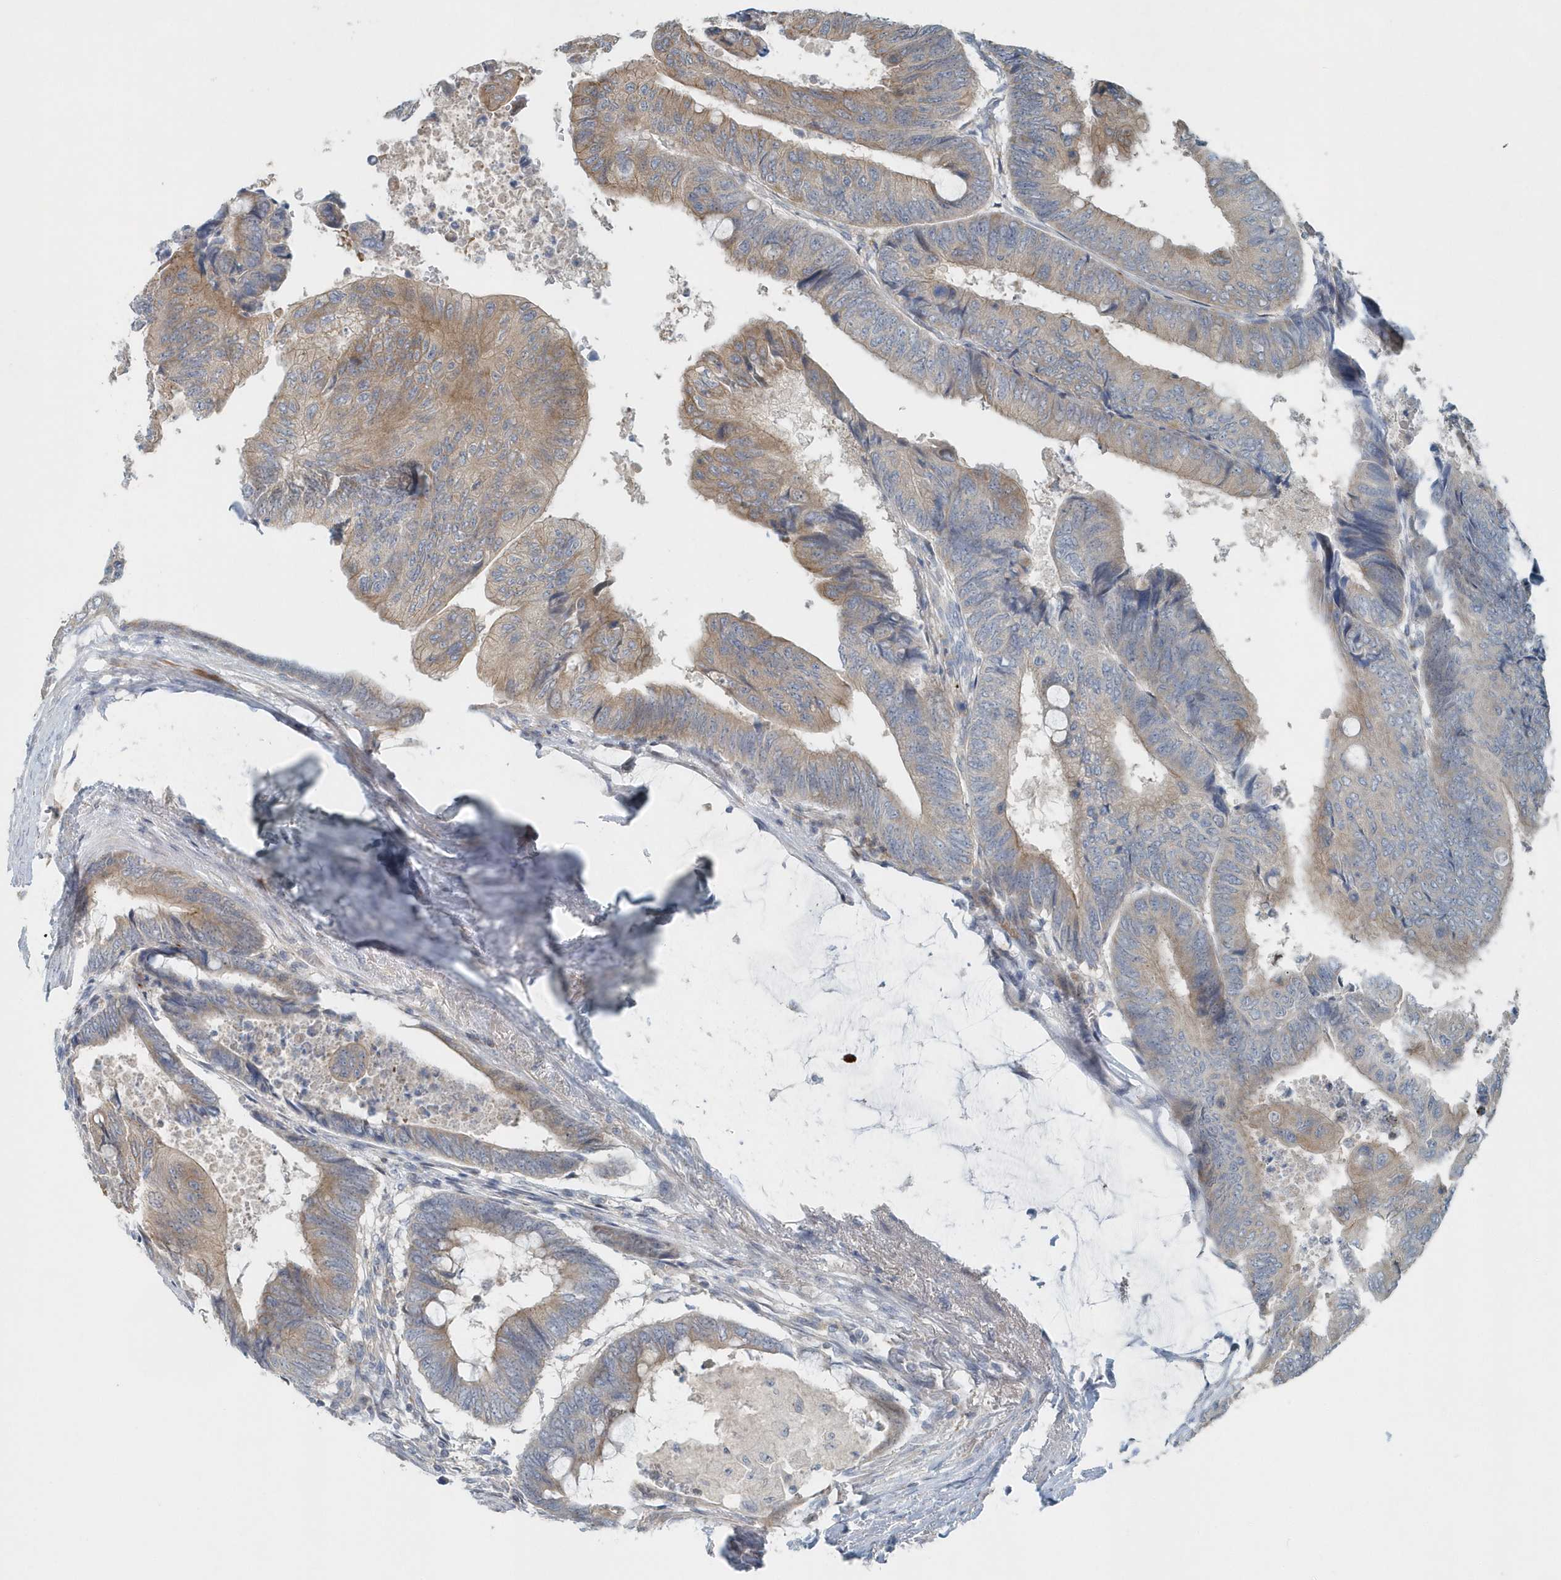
{"staining": {"intensity": "moderate", "quantity": "25%-75%", "location": "cytoplasmic/membranous"}, "tissue": "colorectal cancer", "cell_type": "Tumor cells", "image_type": "cancer", "snomed": [{"axis": "morphology", "description": "Normal tissue, NOS"}, {"axis": "morphology", "description": "Adenocarcinoma, NOS"}, {"axis": "topography", "description": "Rectum"}, {"axis": "topography", "description": "Peripheral nerve tissue"}], "caption": "This histopathology image displays colorectal cancer stained with IHC to label a protein in brown. The cytoplasmic/membranous of tumor cells show moderate positivity for the protein. Nuclei are counter-stained blue.", "gene": "MMUT", "patient": {"sex": "male", "age": 92}}